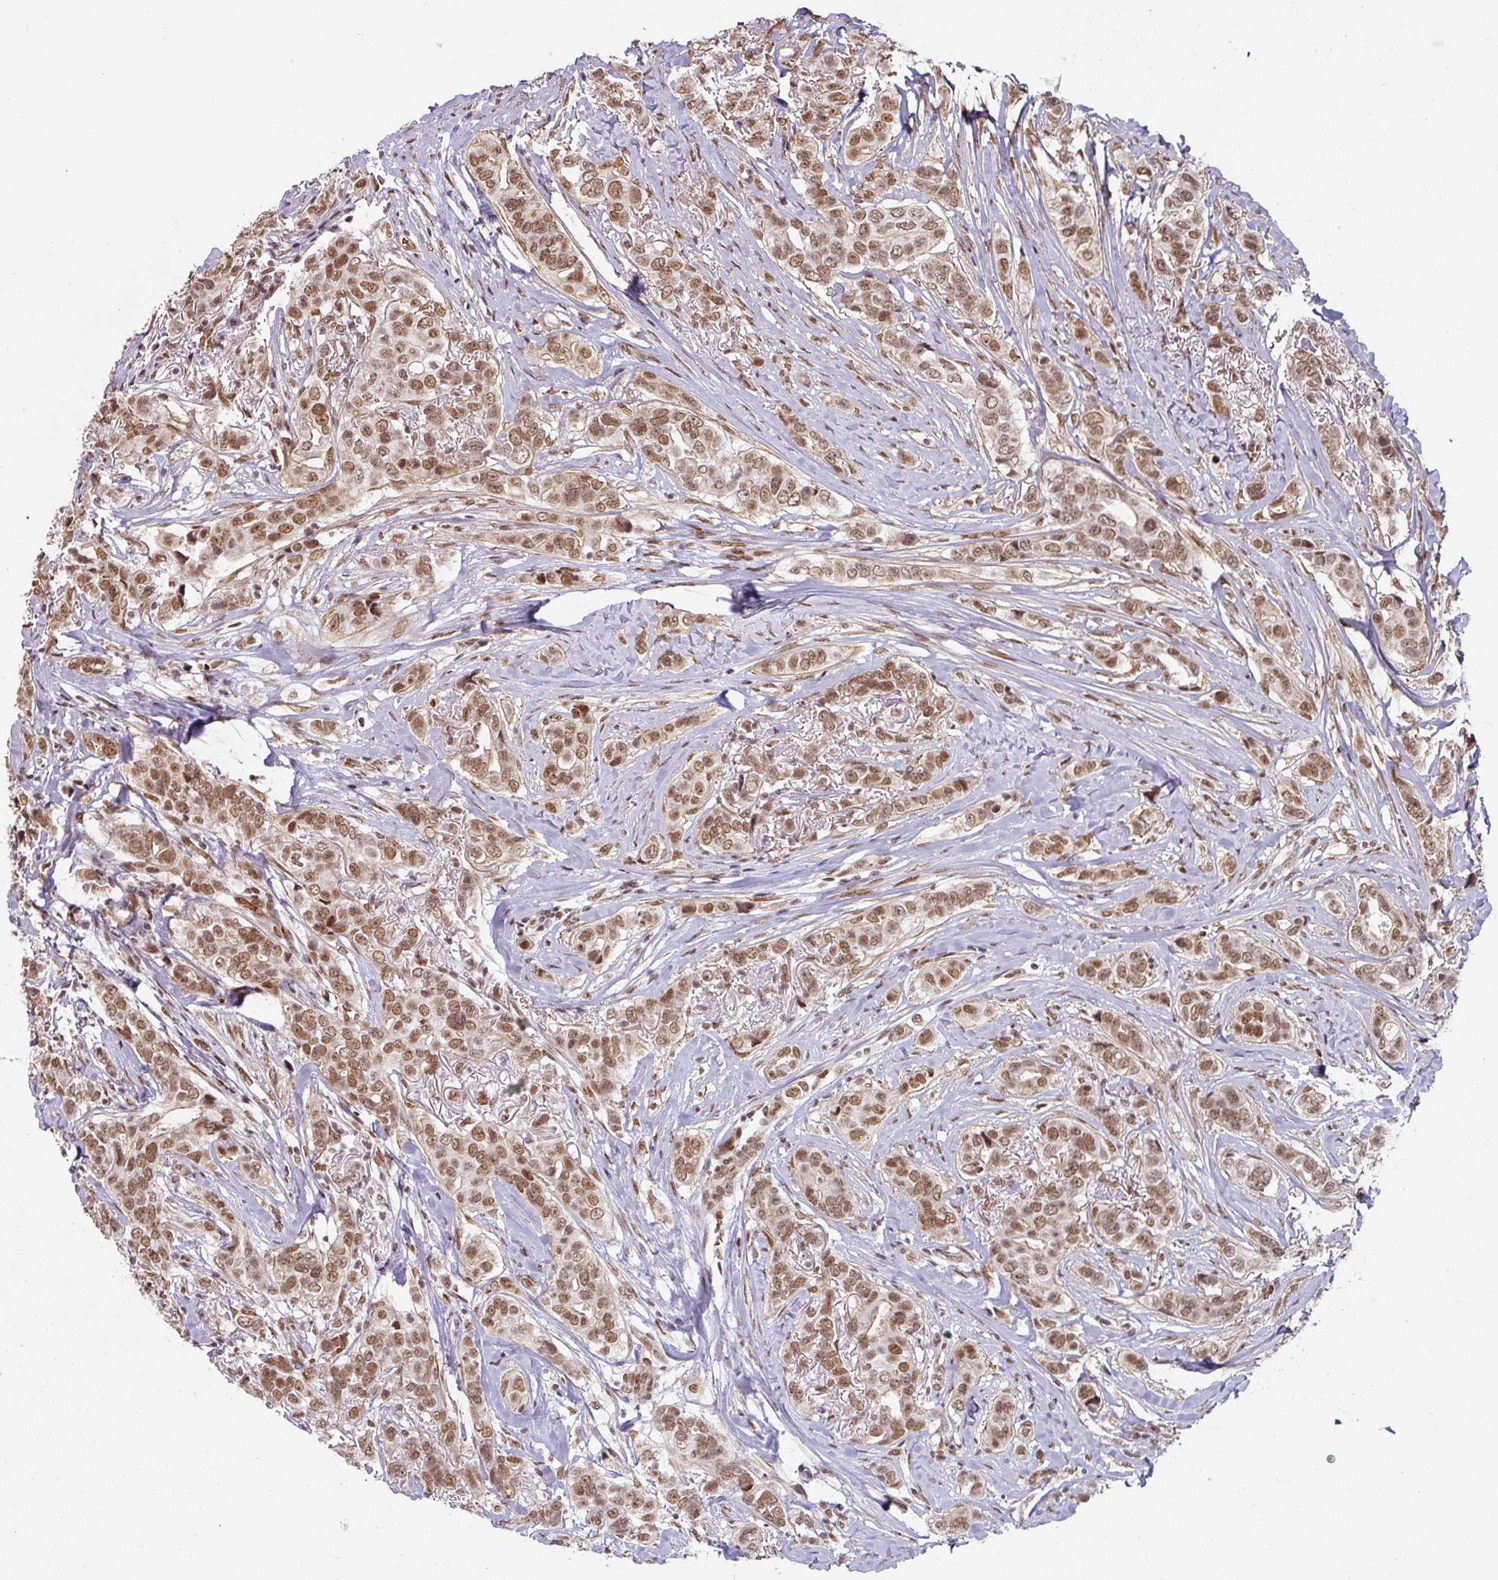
{"staining": {"intensity": "moderate", "quantity": ">75%", "location": "nuclear"}, "tissue": "breast cancer", "cell_type": "Tumor cells", "image_type": "cancer", "snomed": [{"axis": "morphology", "description": "Lobular carcinoma"}, {"axis": "topography", "description": "Breast"}], "caption": "There is medium levels of moderate nuclear positivity in tumor cells of breast cancer (lobular carcinoma), as demonstrated by immunohistochemical staining (brown color).", "gene": "NCOA5", "patient": {"sex": "female", "age": 51}}